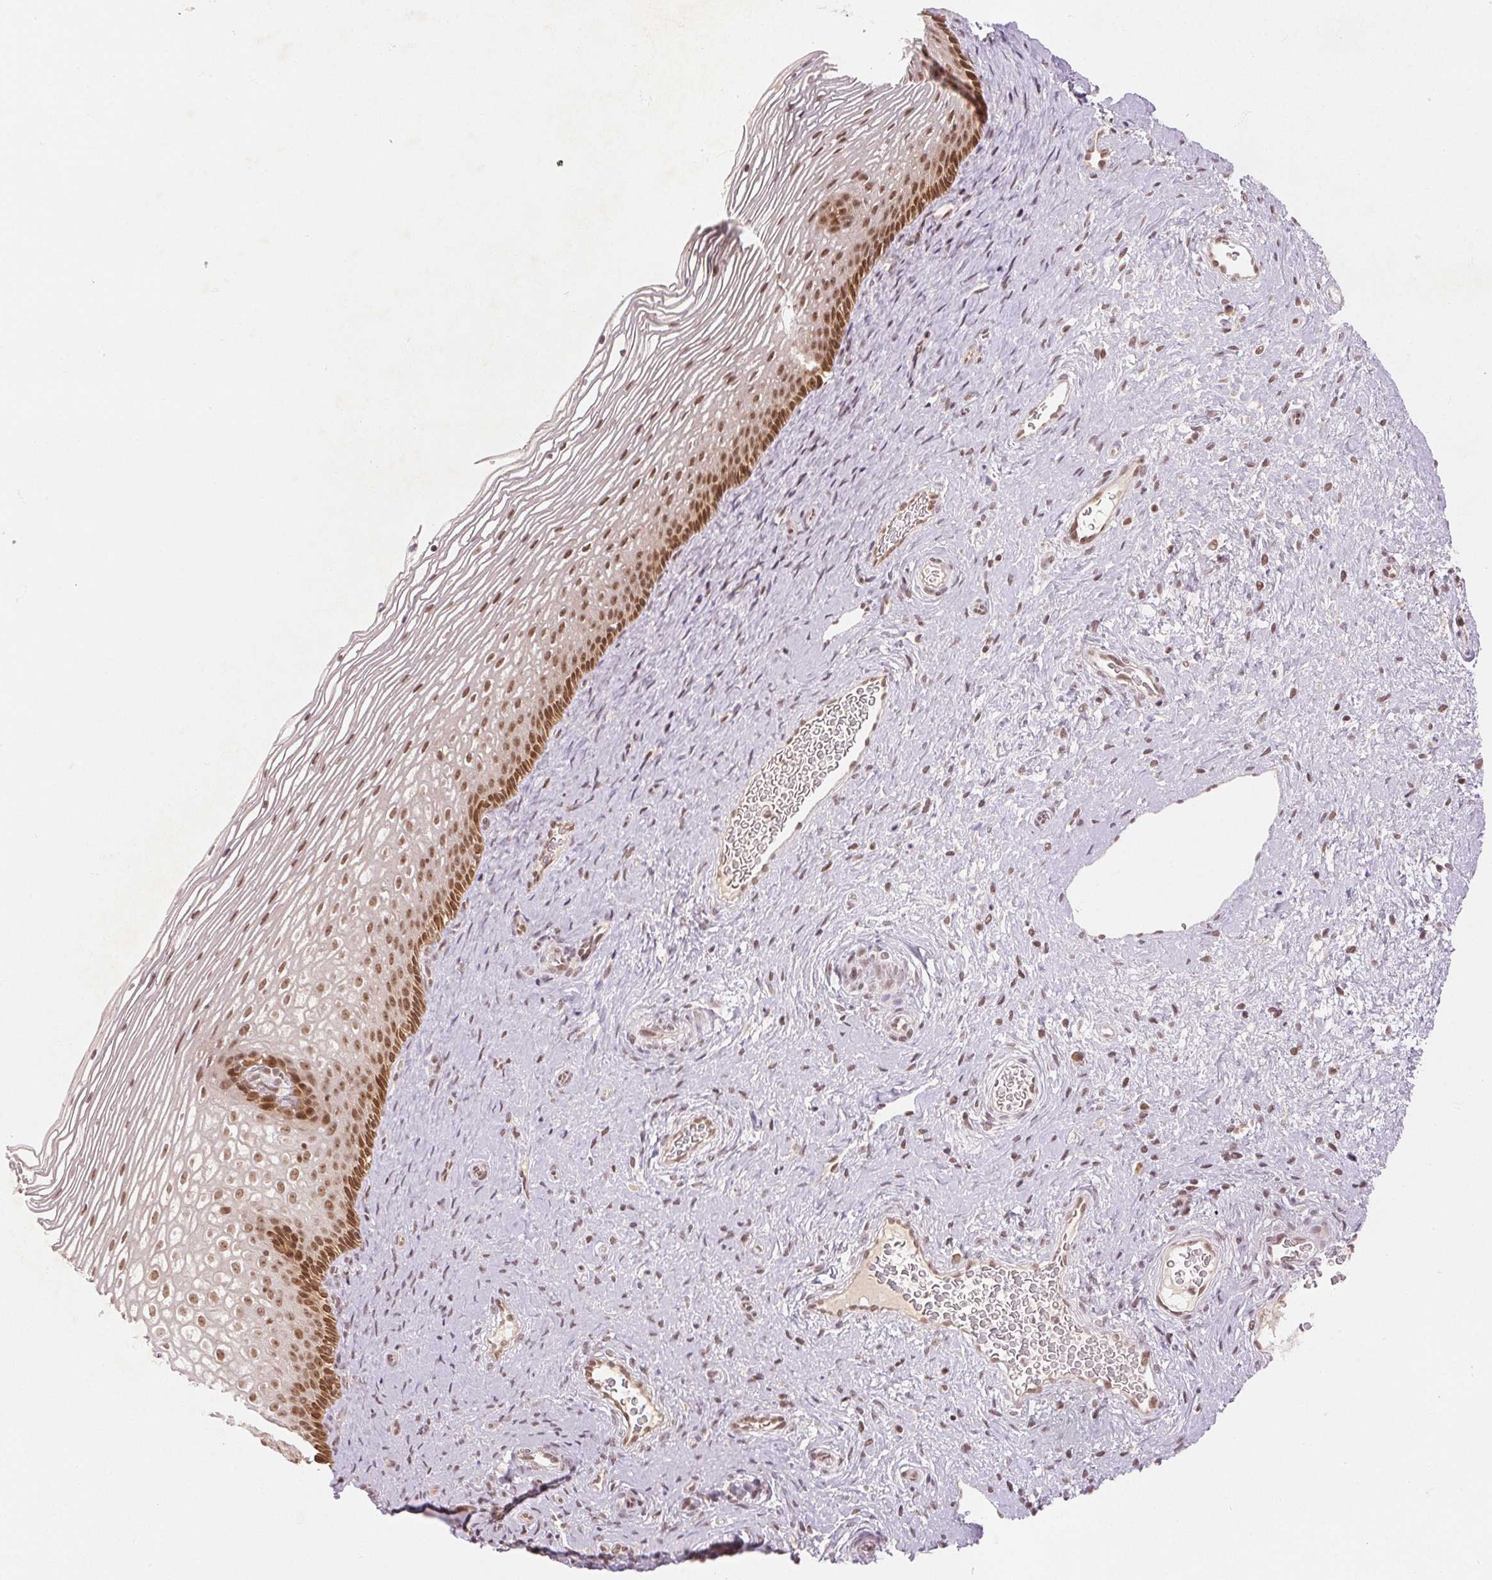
{"staining": {"intensity": "moderate", "quantity": ">75%", "location": "nuclear"}, "tissue": "cervix", "cell_type": "Glandular cells", "image_type": "normal", "snomed": [{"axis": "morphology", "description": "Normal tissue, NOS"}, {"axis": "topography", "description": "Cervix"}], "caption": "DAB (3,3'-diaminobenzidine) immunohistochemical staining of normal human cervix exhibits moderate nuclear protein expression in approximately >75% of glandular cells.", "gene": "DEK", "patient": {"sex": "female", "age": 34}}